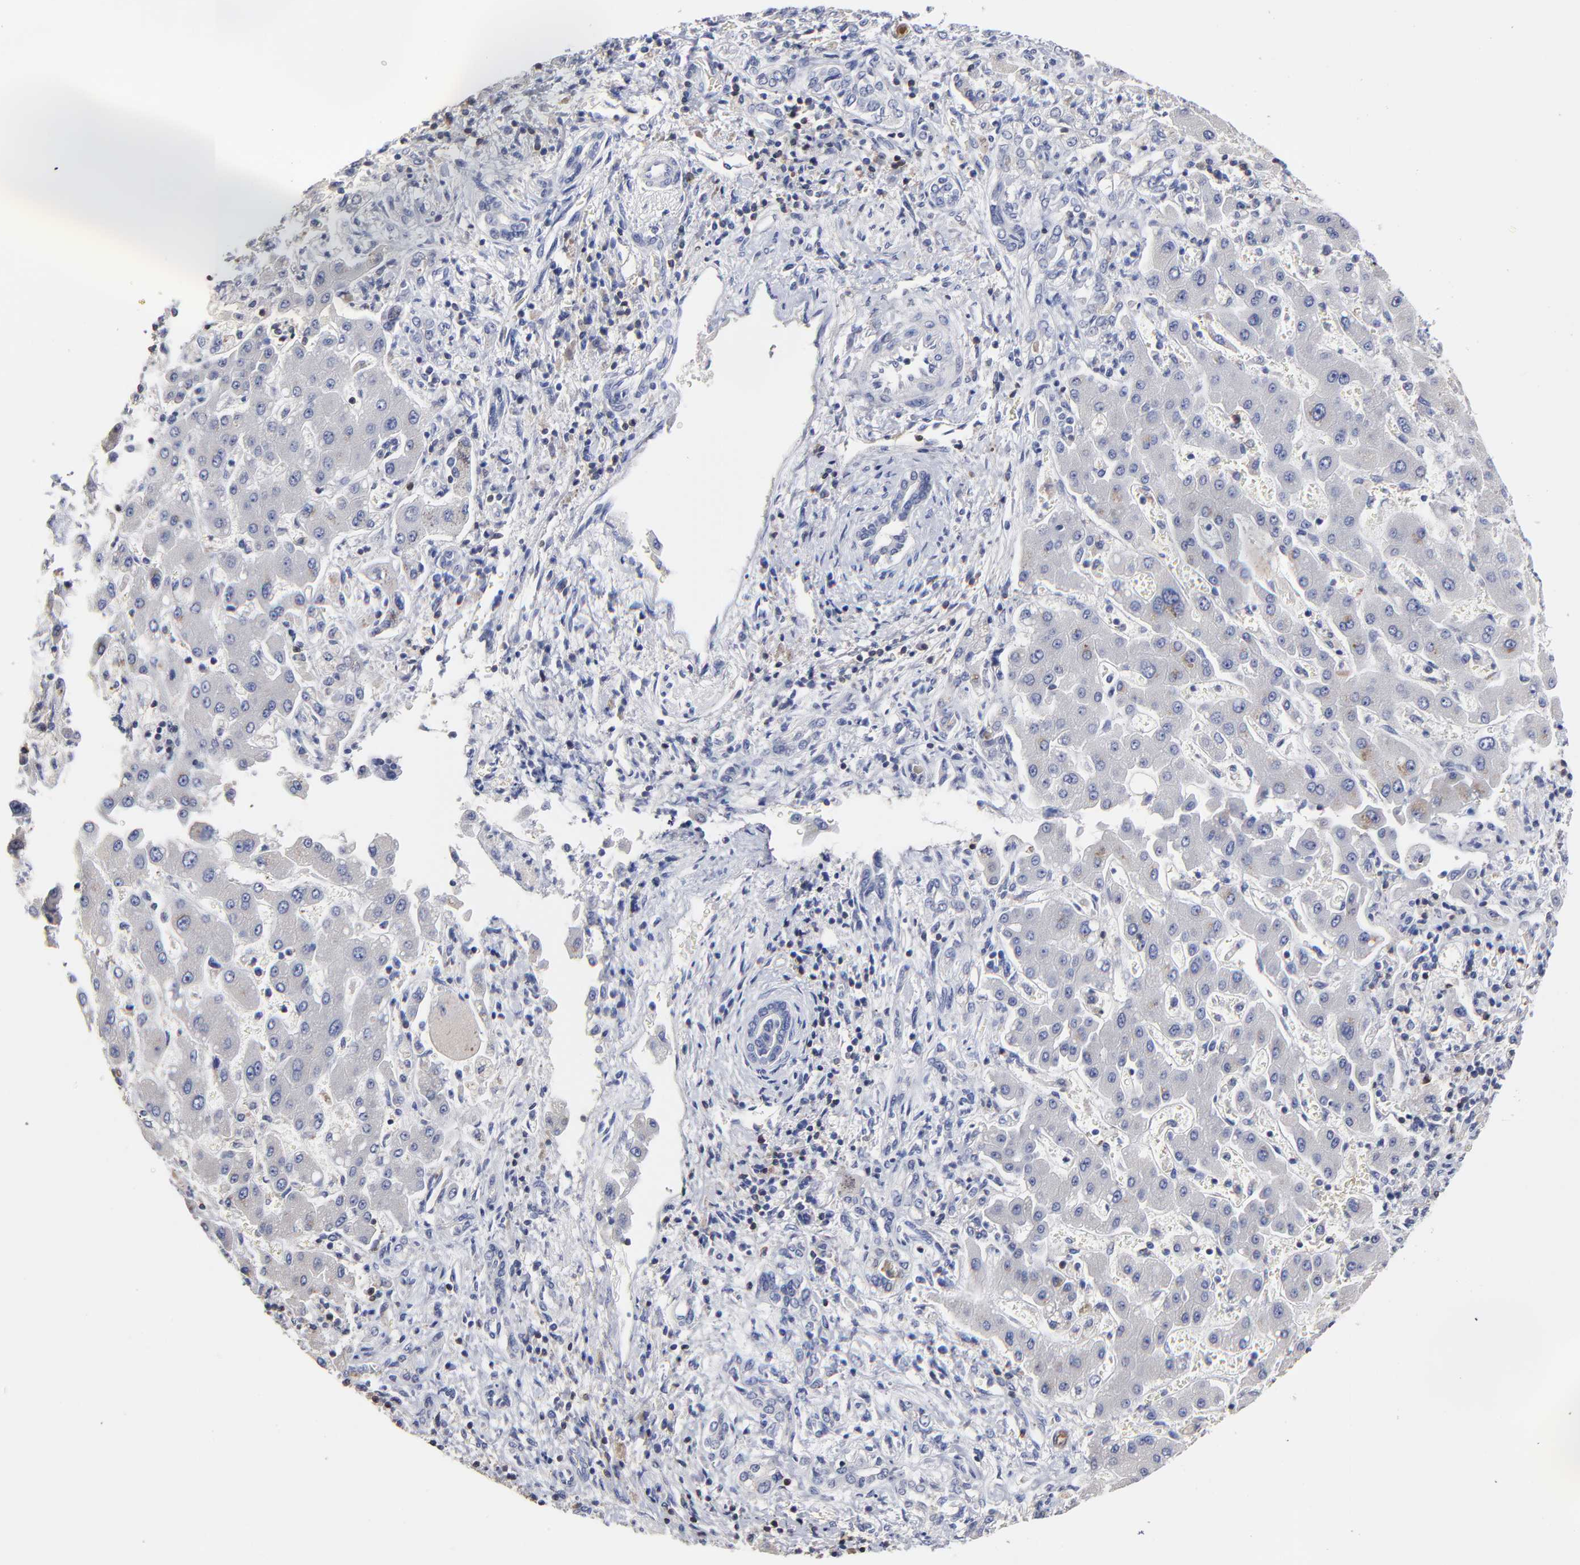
{"staining": {"intensity": "weak", "quantity": "<25%", "location": "cytoplasmic/membranous"}, "tissue": "liver cancer", "cell_type": "Tumor cells", "image_type": "cancer", "snomed": [{"axis": "morphology", "description": "Cholangiocarcinoma"}, {"axis": "topography", "description": "Liver"}], "caption": "This is a photomicrograph of immunohistochemistry (IHC) staining of liver cancer (cholangiocarcinoma), which shows no staining in tumor cells.", "gene": "TRAT1", "patient": {"sex": "male", "age": 50}}